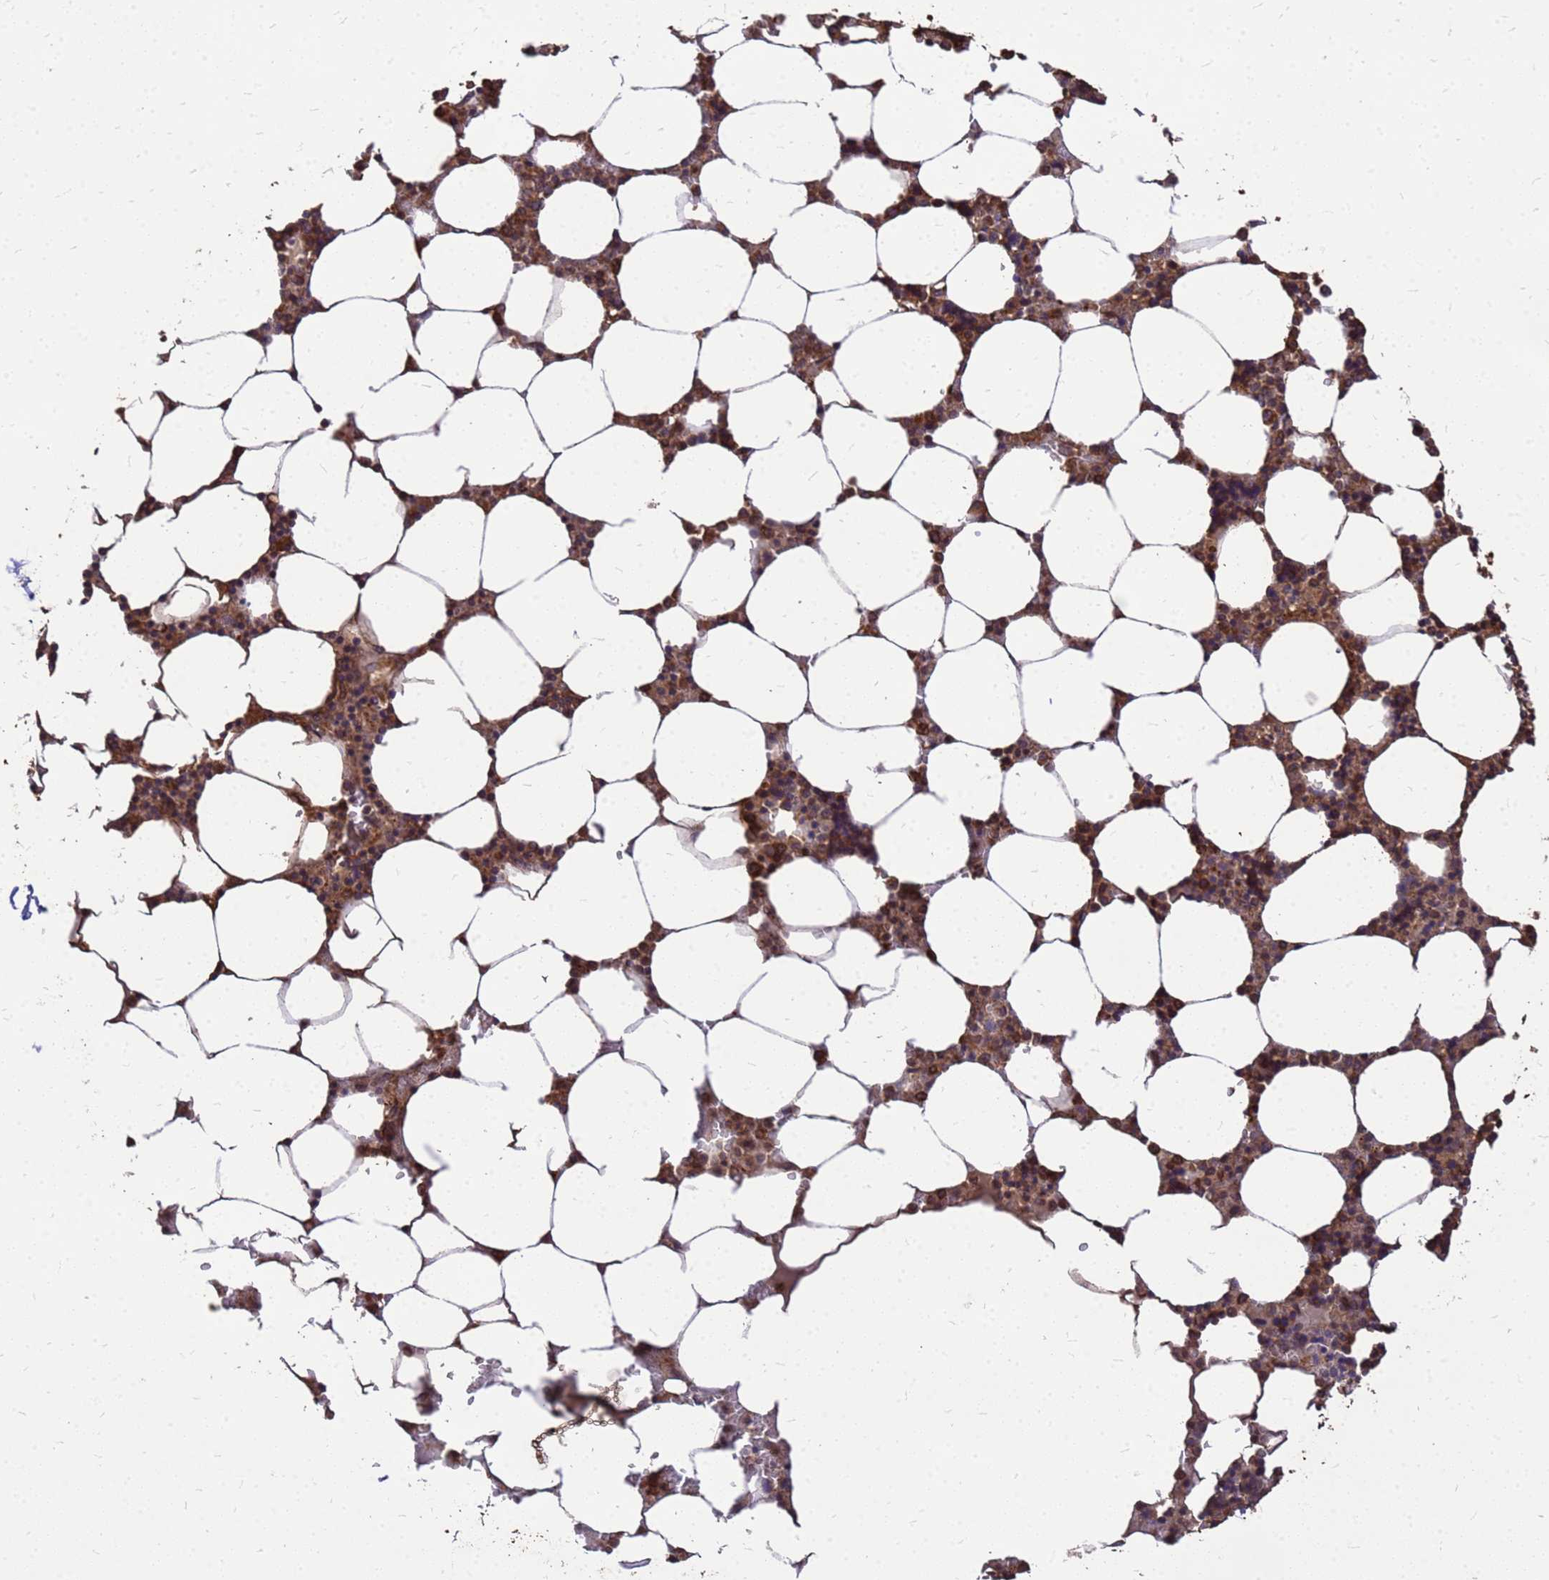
{"staining": {"intensity": "strong", "quantity": ">75%", "location": "cytoplasmic/membranous"}, "tissue": "bone marrow", "cell_type": "Hematopoietic cells", "image_type": "normal", "snomed": [{"axis": "morphology", "description": "Normal tissue, NOS"}, {"axis": "topography", "description": "Bone marrow"}], "caption": "IHC of benign bone marrow exhibits high levels of strong cytoplasmic/membranous staining in about >75% of hematopoietic cells.", "gene": "ZNF618", "patient": {"sex": "male", "age": 64}}